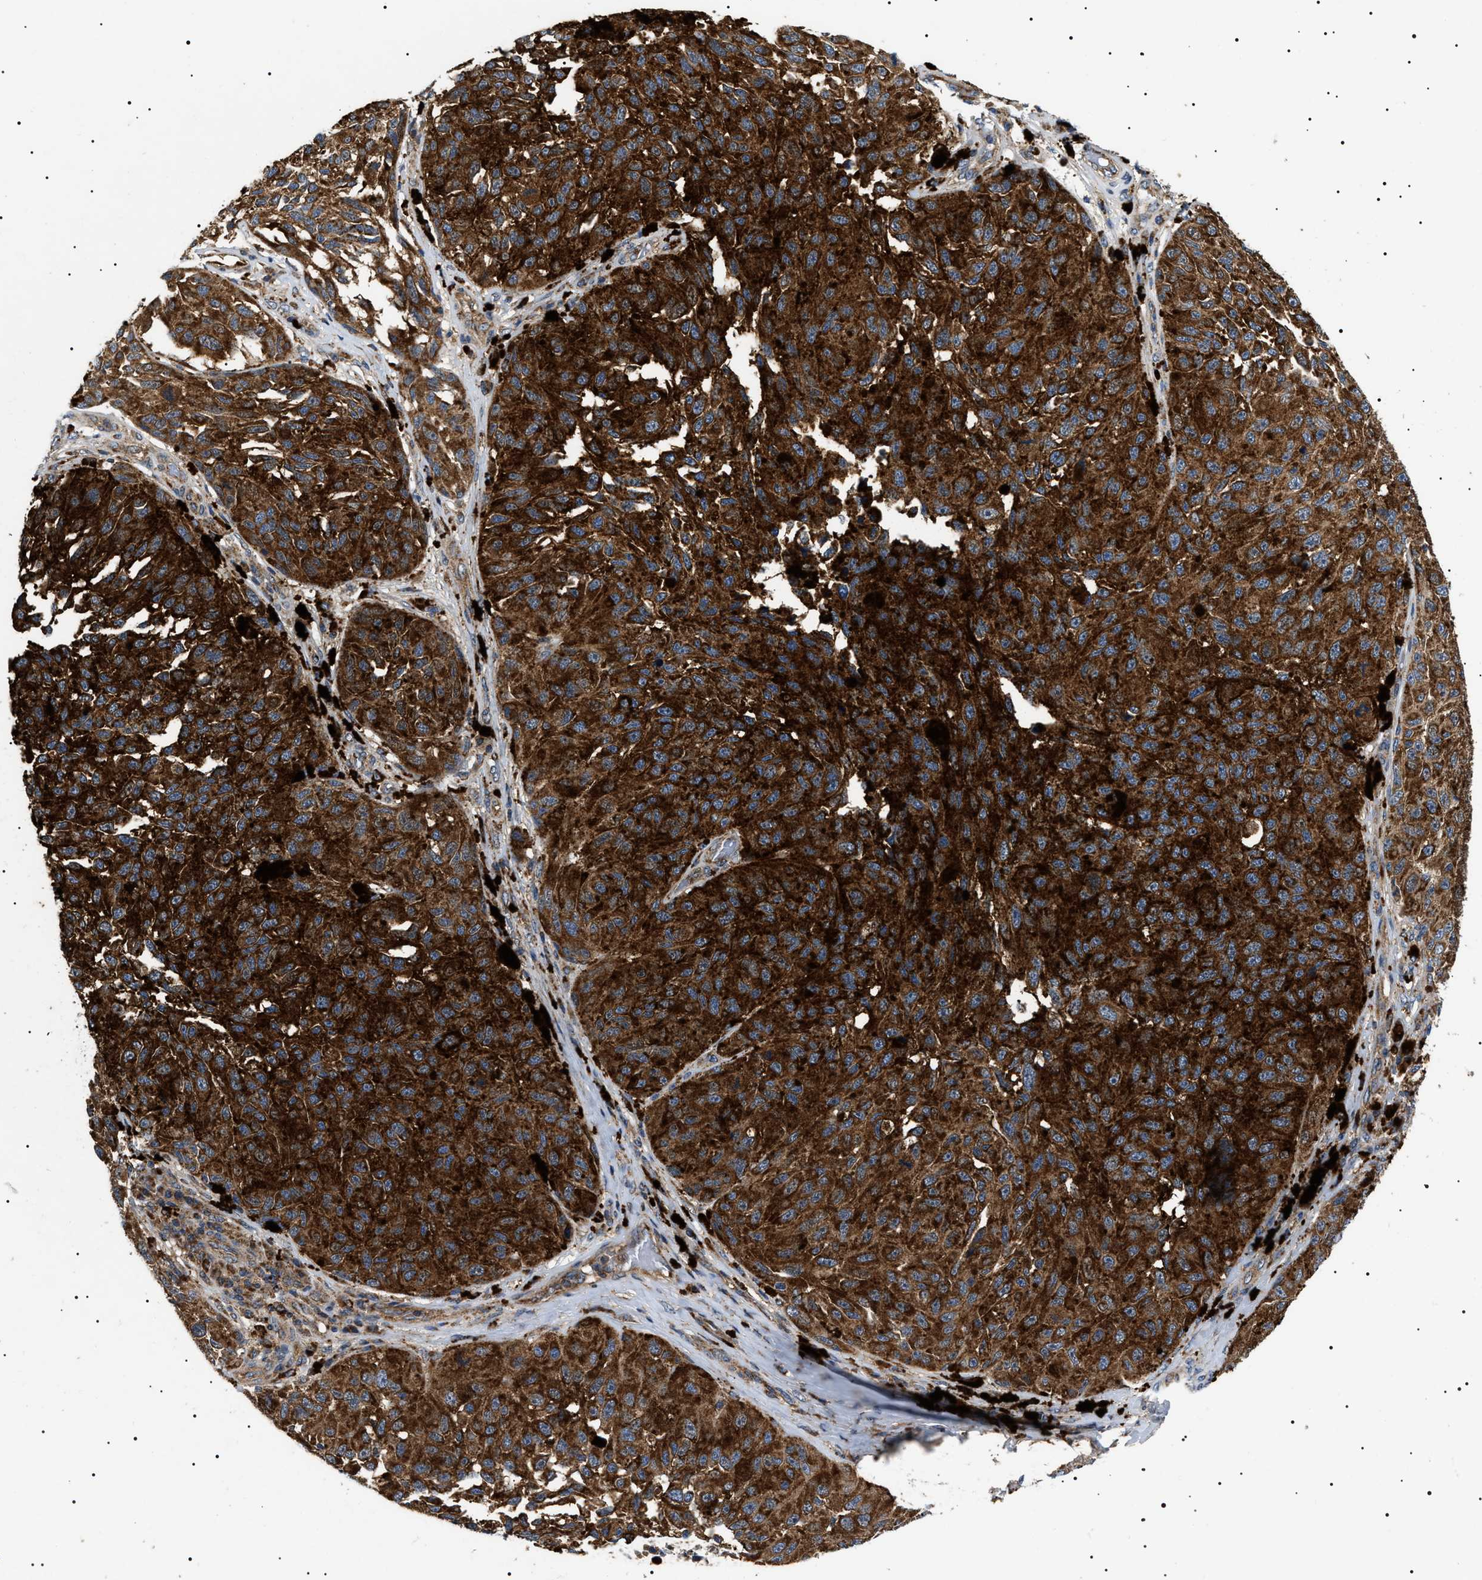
{"staining": {"intensity": "strong", "quantity": ">75%", "location": "cytoplasmic/membranous"}, "tissue": "melanoma", "cell_type": "Tumor cells", "image_type": "cancer", "snomed": [{"axis": "morphology", "description": "Malignant melanoma, NOS"}, {"axis": "topography", "description": "Skin"}], "caption": "Immunohistochemical staining of malignant melanoma shows high levels of strong cytoplasmic/membranous protein expression in about >75% of tumor cells.", "gene": "OXSM", "patient": {"sex": "female", "age": 73}}